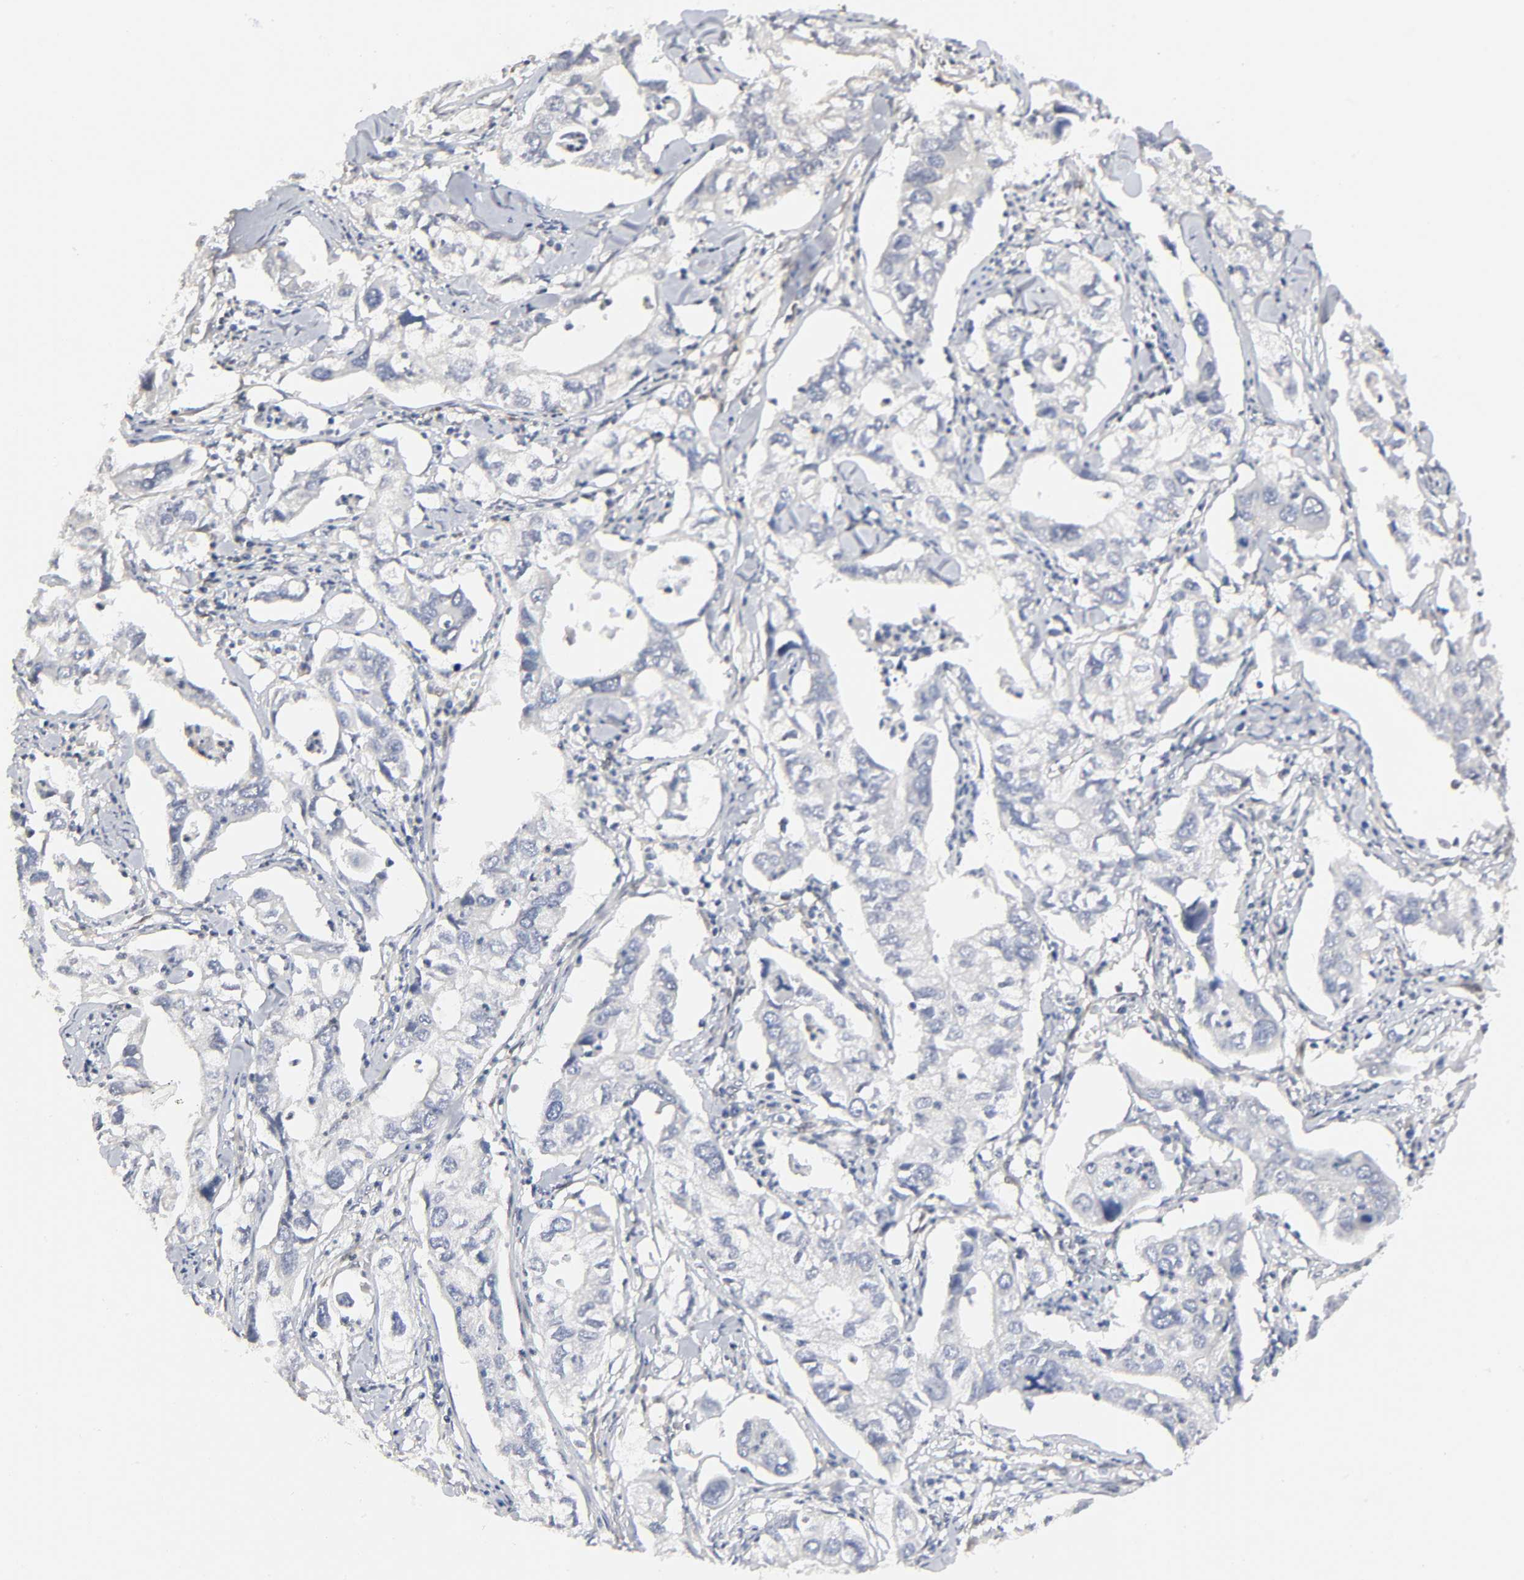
{"staining": {"intensity": "negative", "quantity": "none", "location": "none"}, "tissue": "lung cancer", "cell_type": "Tumor cells", "image_type": "cancer", "snomed": [{"axis": "morphology", "description": "Adenocarcinoma, NOS"}, {"axis": "topography", "description": "Lung"}], "caption": "An image of human lung adenocarcinoma is negative for staining in tumor cells.", "gene": "PTEN", "patient": {"sex": "male", "age": 48}}